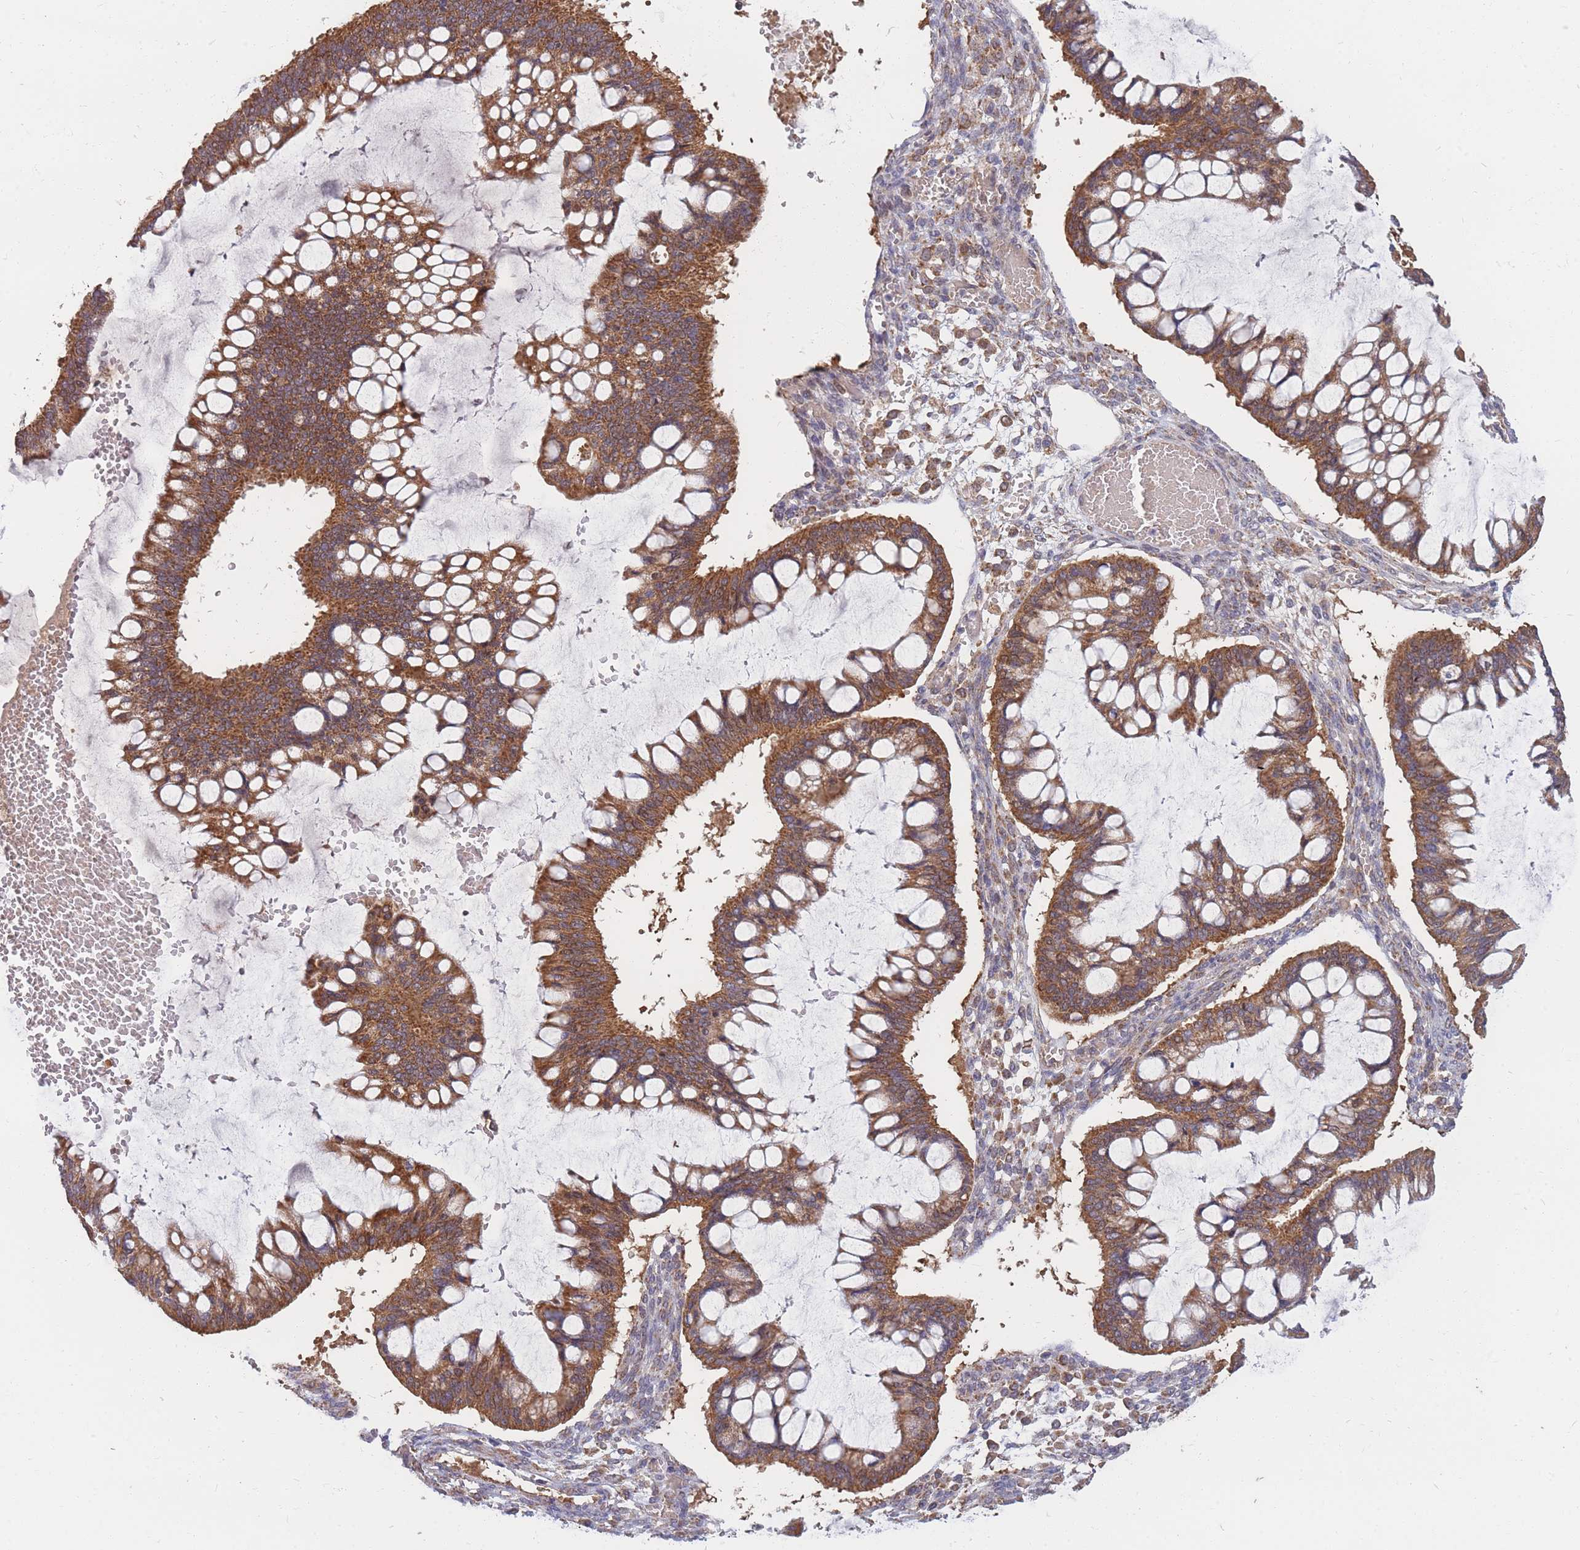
{"staining": {"intensity": "strong", "quantity": ">75%", "location": "cytoplasmic/membranous"}, "tissue": "ovarian cancer", "cell_type": "Tumor cells", "image_type": "cancer", "snomed": [{"axis": "morphology", "description": "Cystadenocarcinoma, mucinous, NOS"}, {"axis": "topography", "description": "Ovary"}], "caption": "Protein expression analysis of ovarian cancer (mucinous cystadenocarcinoma) exhibits strong cytoplasmic/membranous staining in about >75% of tumor cells.", "gene": "PTPMT1", "patient": {"sex": "female", "age": 73}}